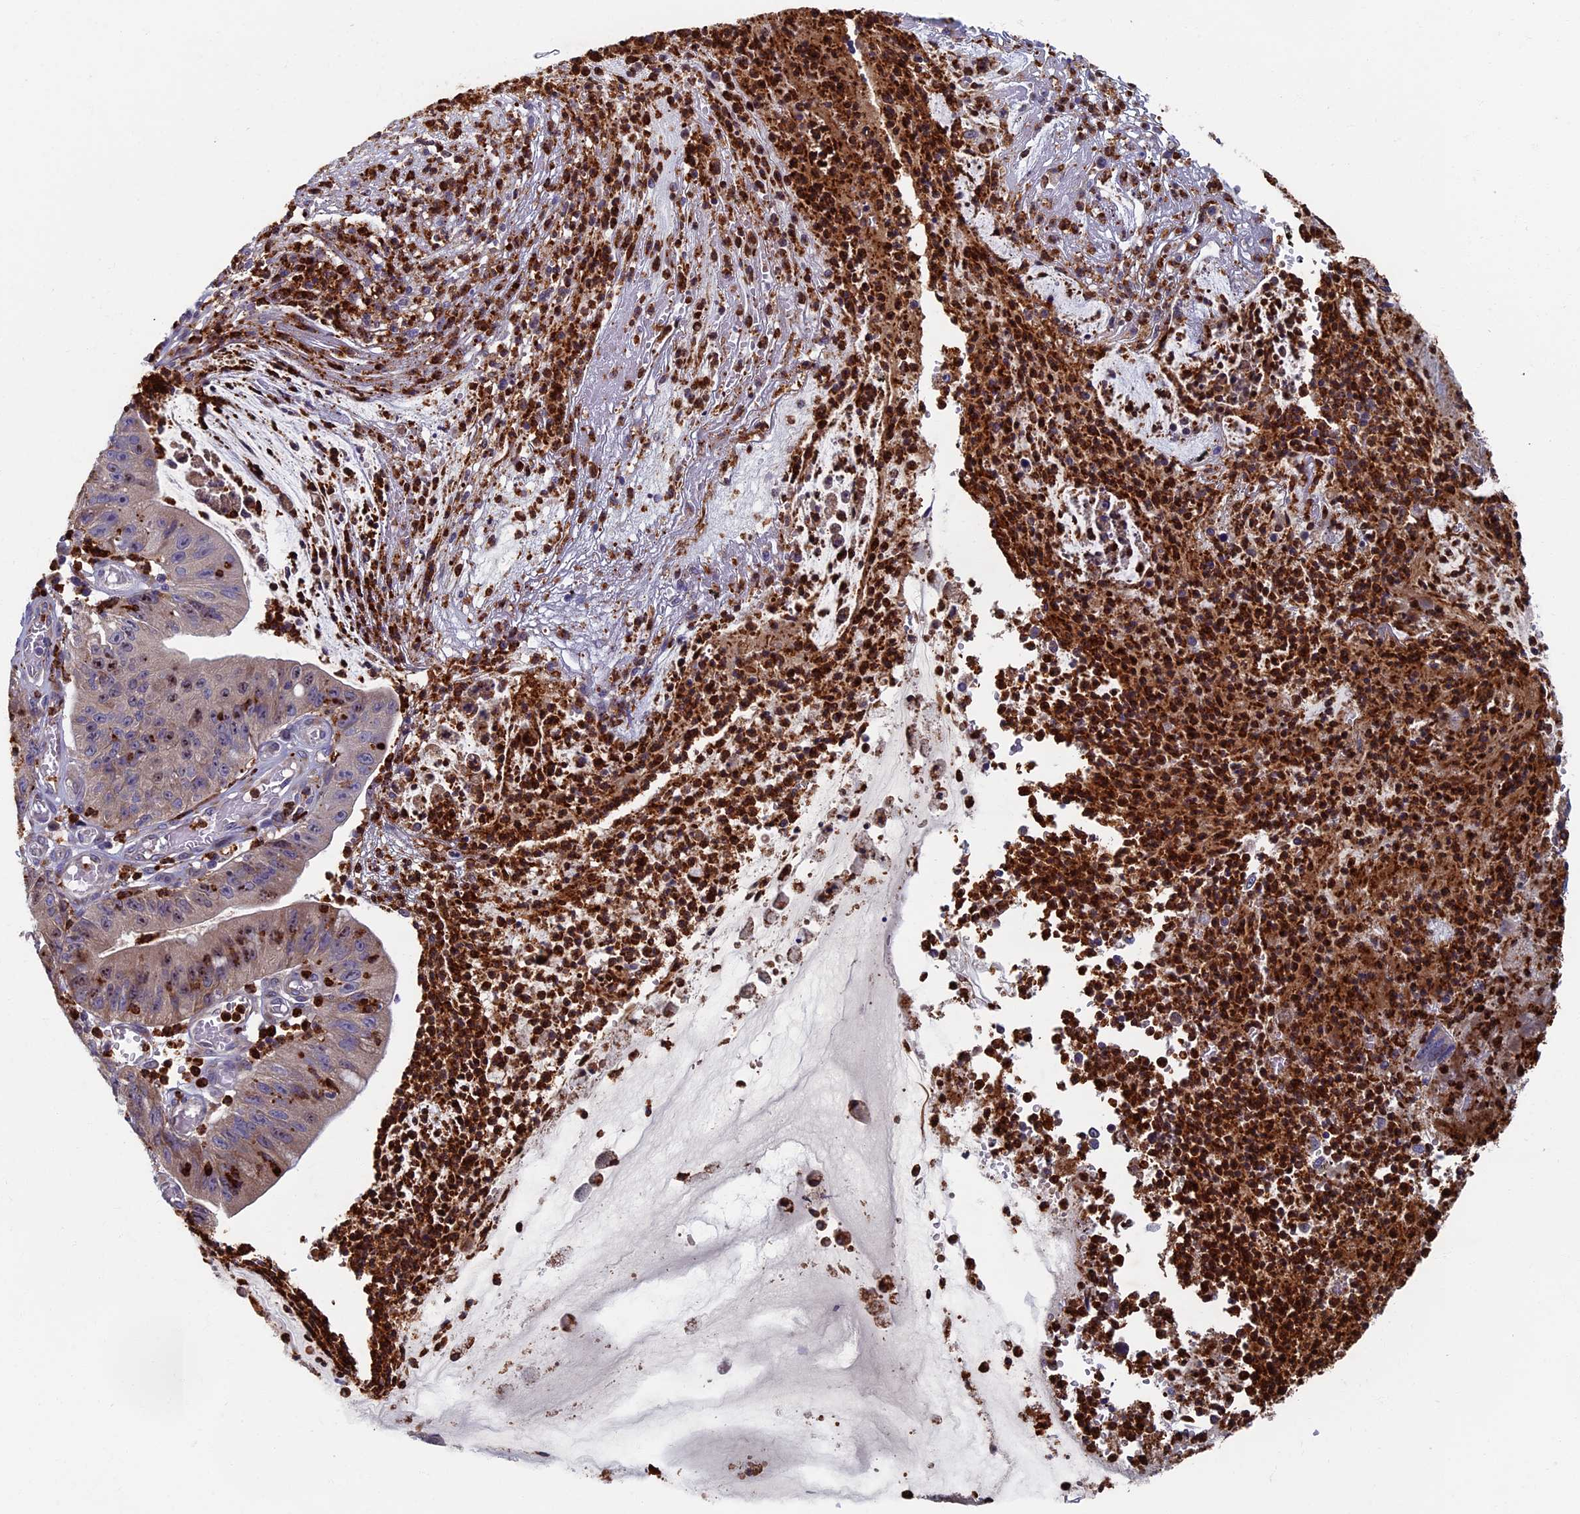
{"staining": {"intensity": "weak", "quantity": "<25%", "location": "cytoplasmic/membranous"}, "tissue": "stomach cancer", "cell_type": "Tumor cells", "image_type": "cancer", "snomed": [{"axis": "morphology", "description": "Adenocarcinoma, NOS"}, {"axis": "topography", "description": "Stomach"}], "caption": "IHC of adenocarcinoma (stomach) shows no staining in tumor cells.", "gene": "TNK2", "patient": {"sex": "male", "age": 59}}